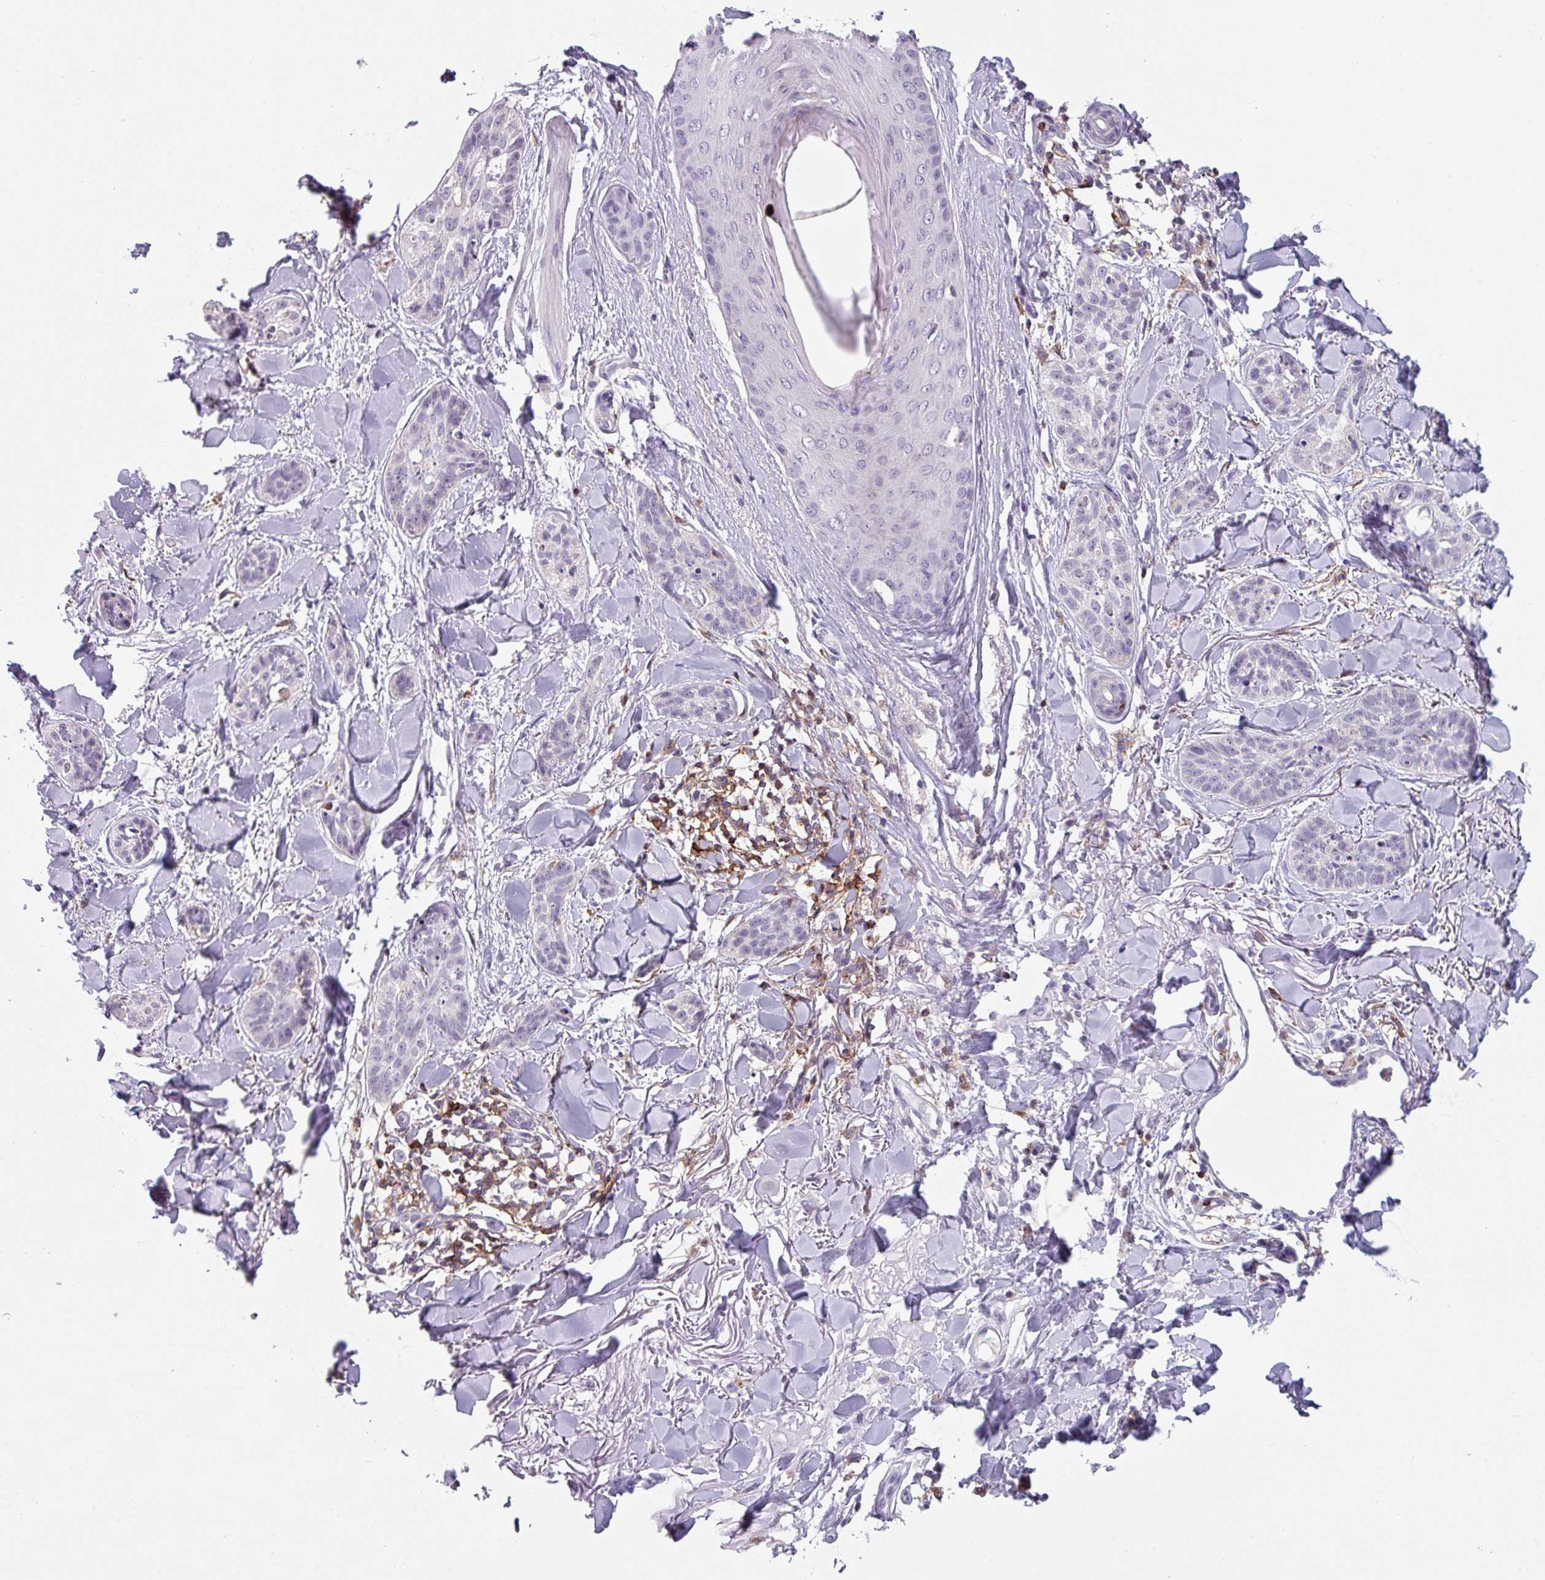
{"staining": {"intensity": "negative", "quantity": "none", "location": "none"}, "tissue": "skin cancer", "cell_type": "Tumor cells", "image_type": "cancer", "snomed": [{"axis": "morphology", "description": "Basal cell carcinoma"}, {"axis": "topography", "description": "Skin"}], "caption": "Immunohistochemistry image of neoplastic tissue: human skin cancer stained with DAB (3,3'-diaminobenzidine) demonstrates no significant protein positivity in tumor cells.", "gene": "EXOSC5", "patient": {"sex": "male", "age": 52}}